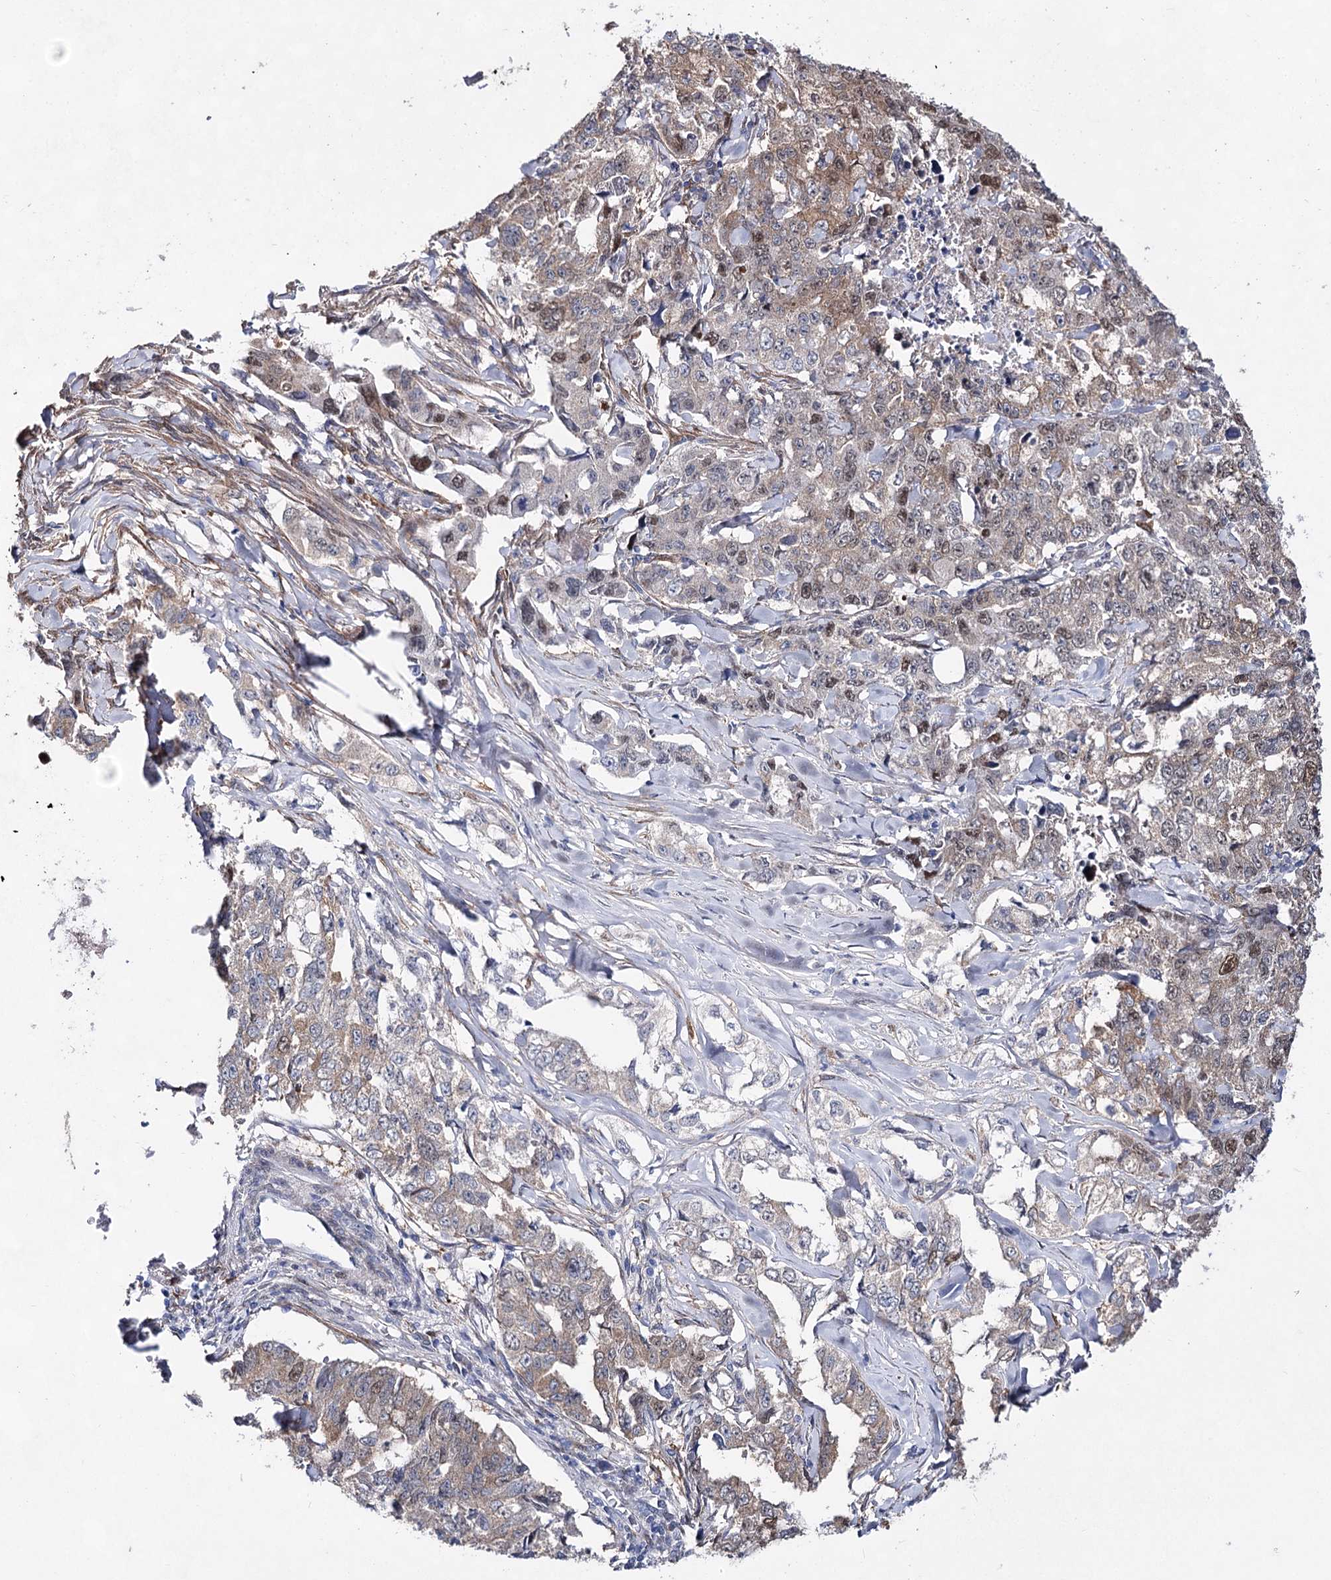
{"staining": {"intensity": "moderate", "quantity": "<25%", "location": "cytoplasmic/membranous,nuclear"}, "tissue": "lung cancer", "cell_type": "Tumor cells", "image_type": "cancer", "snomed": [{"axis": "morphology", "description": "Adenocarcinoma, NOS"}, {"axis": "topography", "description": "Lung"}], "caption": "IHC histopathology image of human lung cancer (adenocarcinoma) stained for a protein (brown), which displays low levels of moderate cytoplasmic/membranous and nuclear staining in approximately <25% of tumor cells.", "gene": "UGDH", "patient": {"sex": "female", "age": 51}}